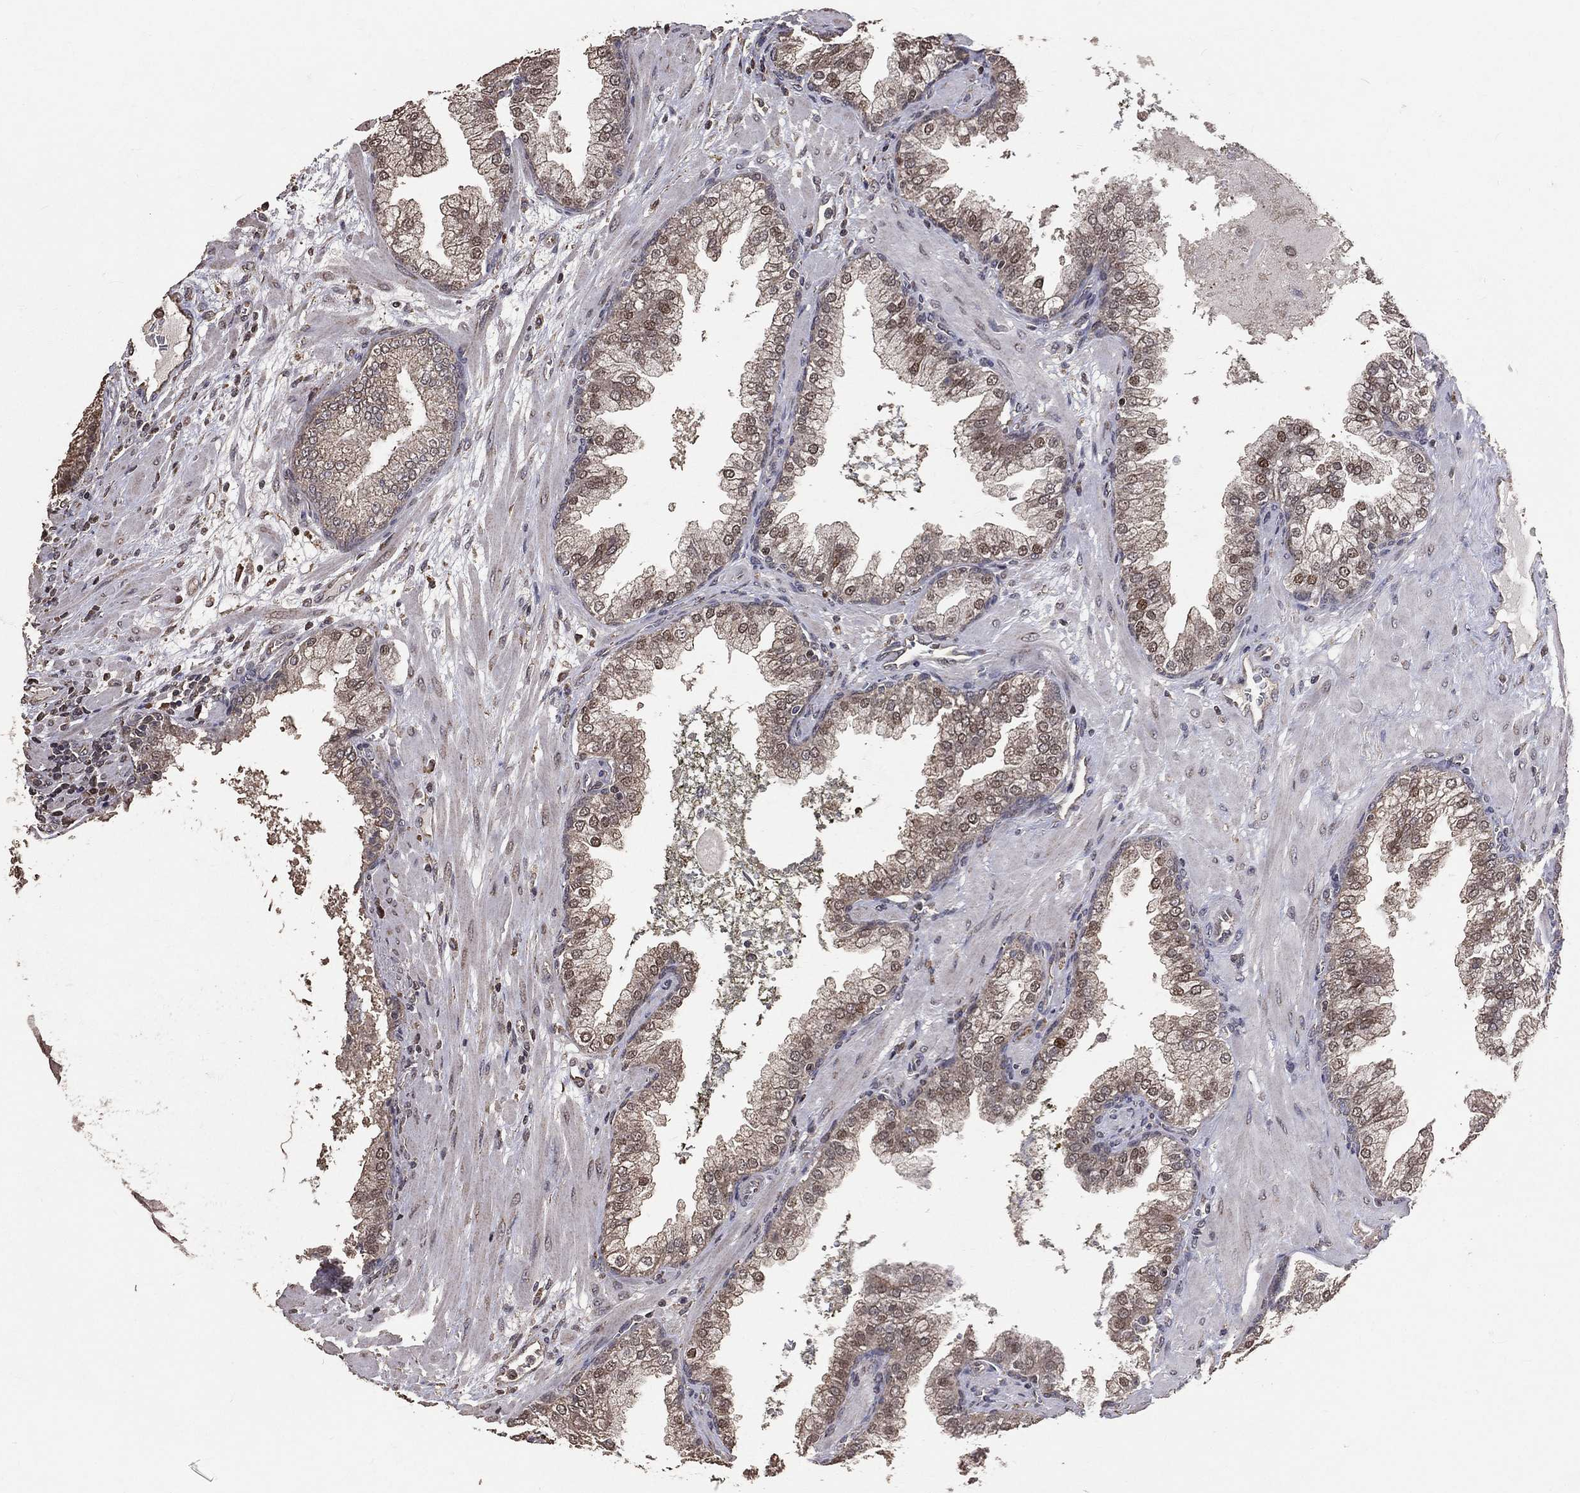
{"staining": {"intensity": "weak", "quantity": ">75%", "location": "cytoplasmic/membranous"}, "tissue": "prostate cancer", "cell_type": "Tumor cells", "image_type": "cancer", "snomed": [{"axis": "morphology", "description": "Adenocarcinoma, Low grade"}, {"axis": "topography", "description": "Prostate"}], "caption": "There is low levels of weak cytoplasmic/membranous expression in tumor cells of low-grade adenocarcinoma (prostate), as demonstrated by immunohistochemical staining (brown color).", "gene": "LY6K", "patient": {"sex": "male", "age": 62}}